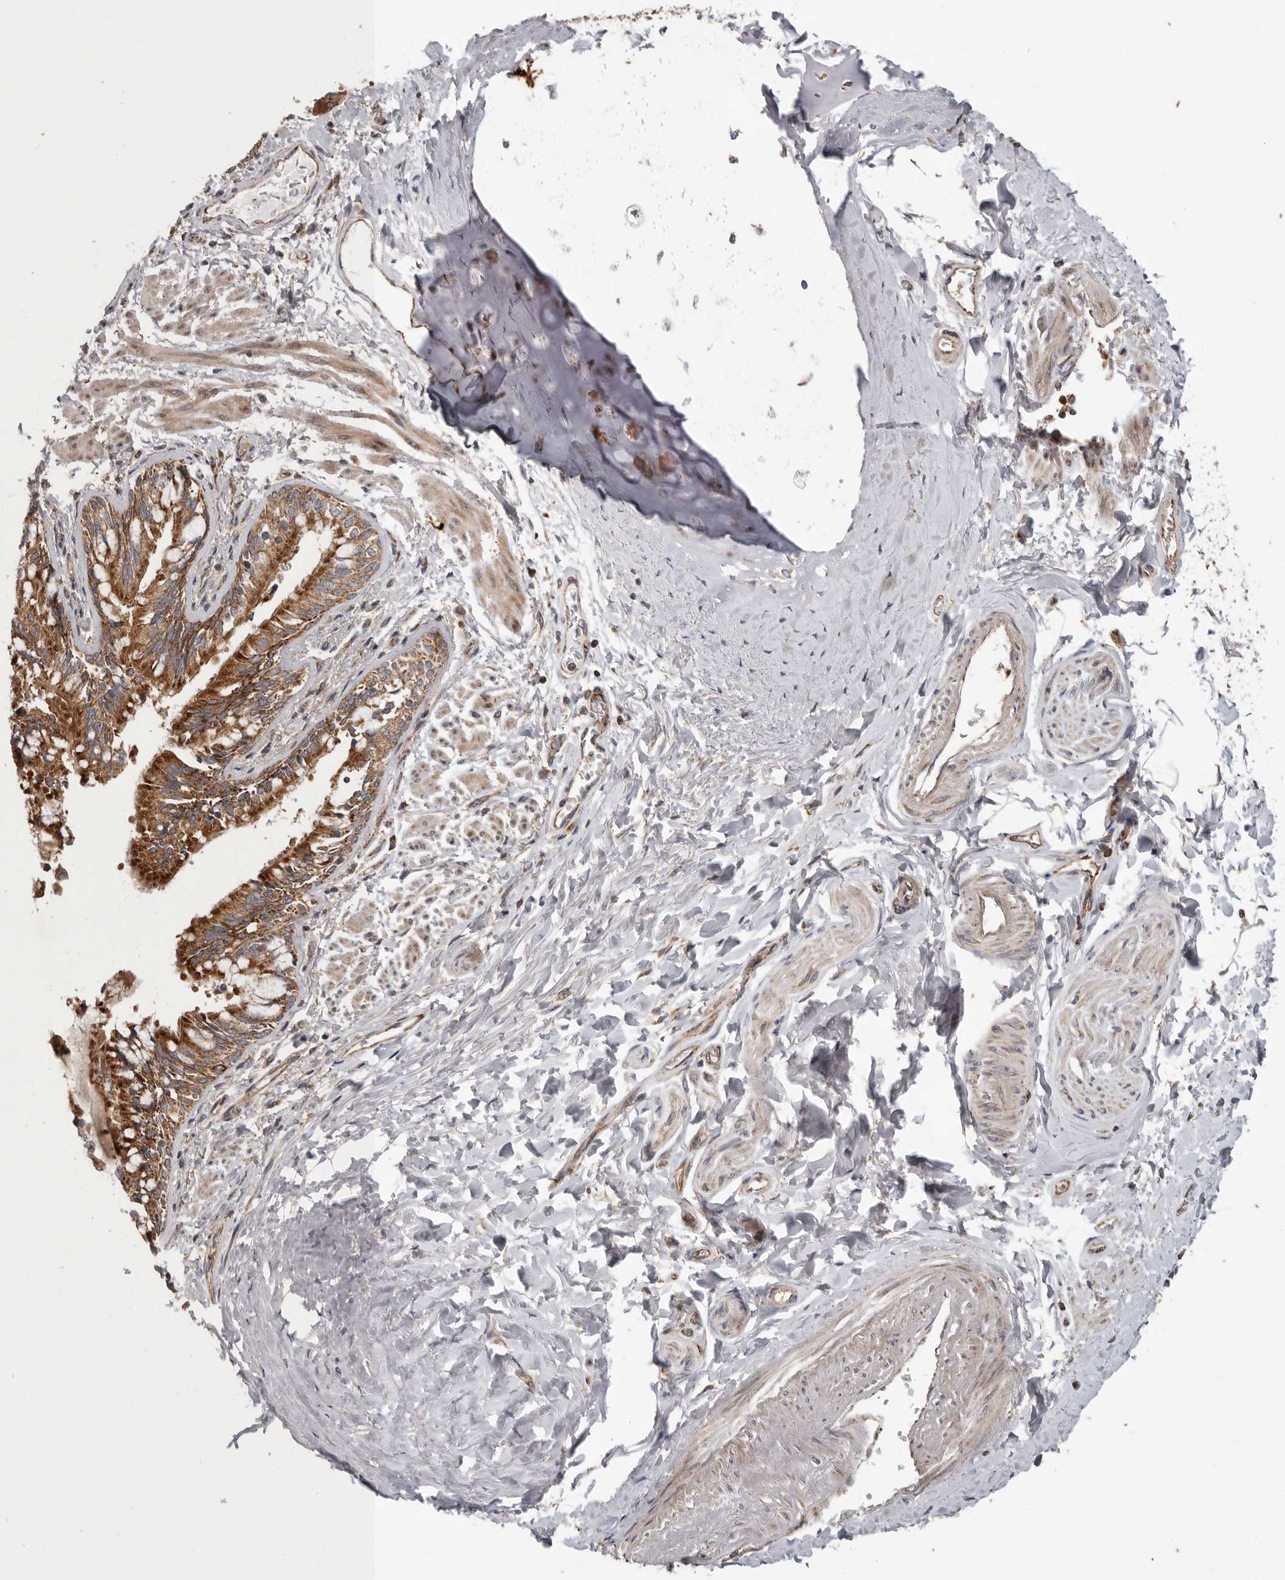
{"staining": {"intensity": "strong", "quantity": ">75%", "location": "cytoplasmic/membranous"}, "tissue": "bronchus", "cell_type": "Respiratory epithelial cells", "image_type": "normal", "snomed": [{"axis": "morphology", "description": "Normal tissue, NOS"}, {"axis": "morphology", "description": "Inflammation, NOS"}, {"axis": "topography", "description": "Lung"}], "caption": "Brown immunohistochemical staining in normal human bronchus exhibits strong cytoplasmic/membranous positivity in approximately >75% of respiratory epithelial cells.", "gene": "MRPS10", "patient": {"sex": "female", "age": 46}}